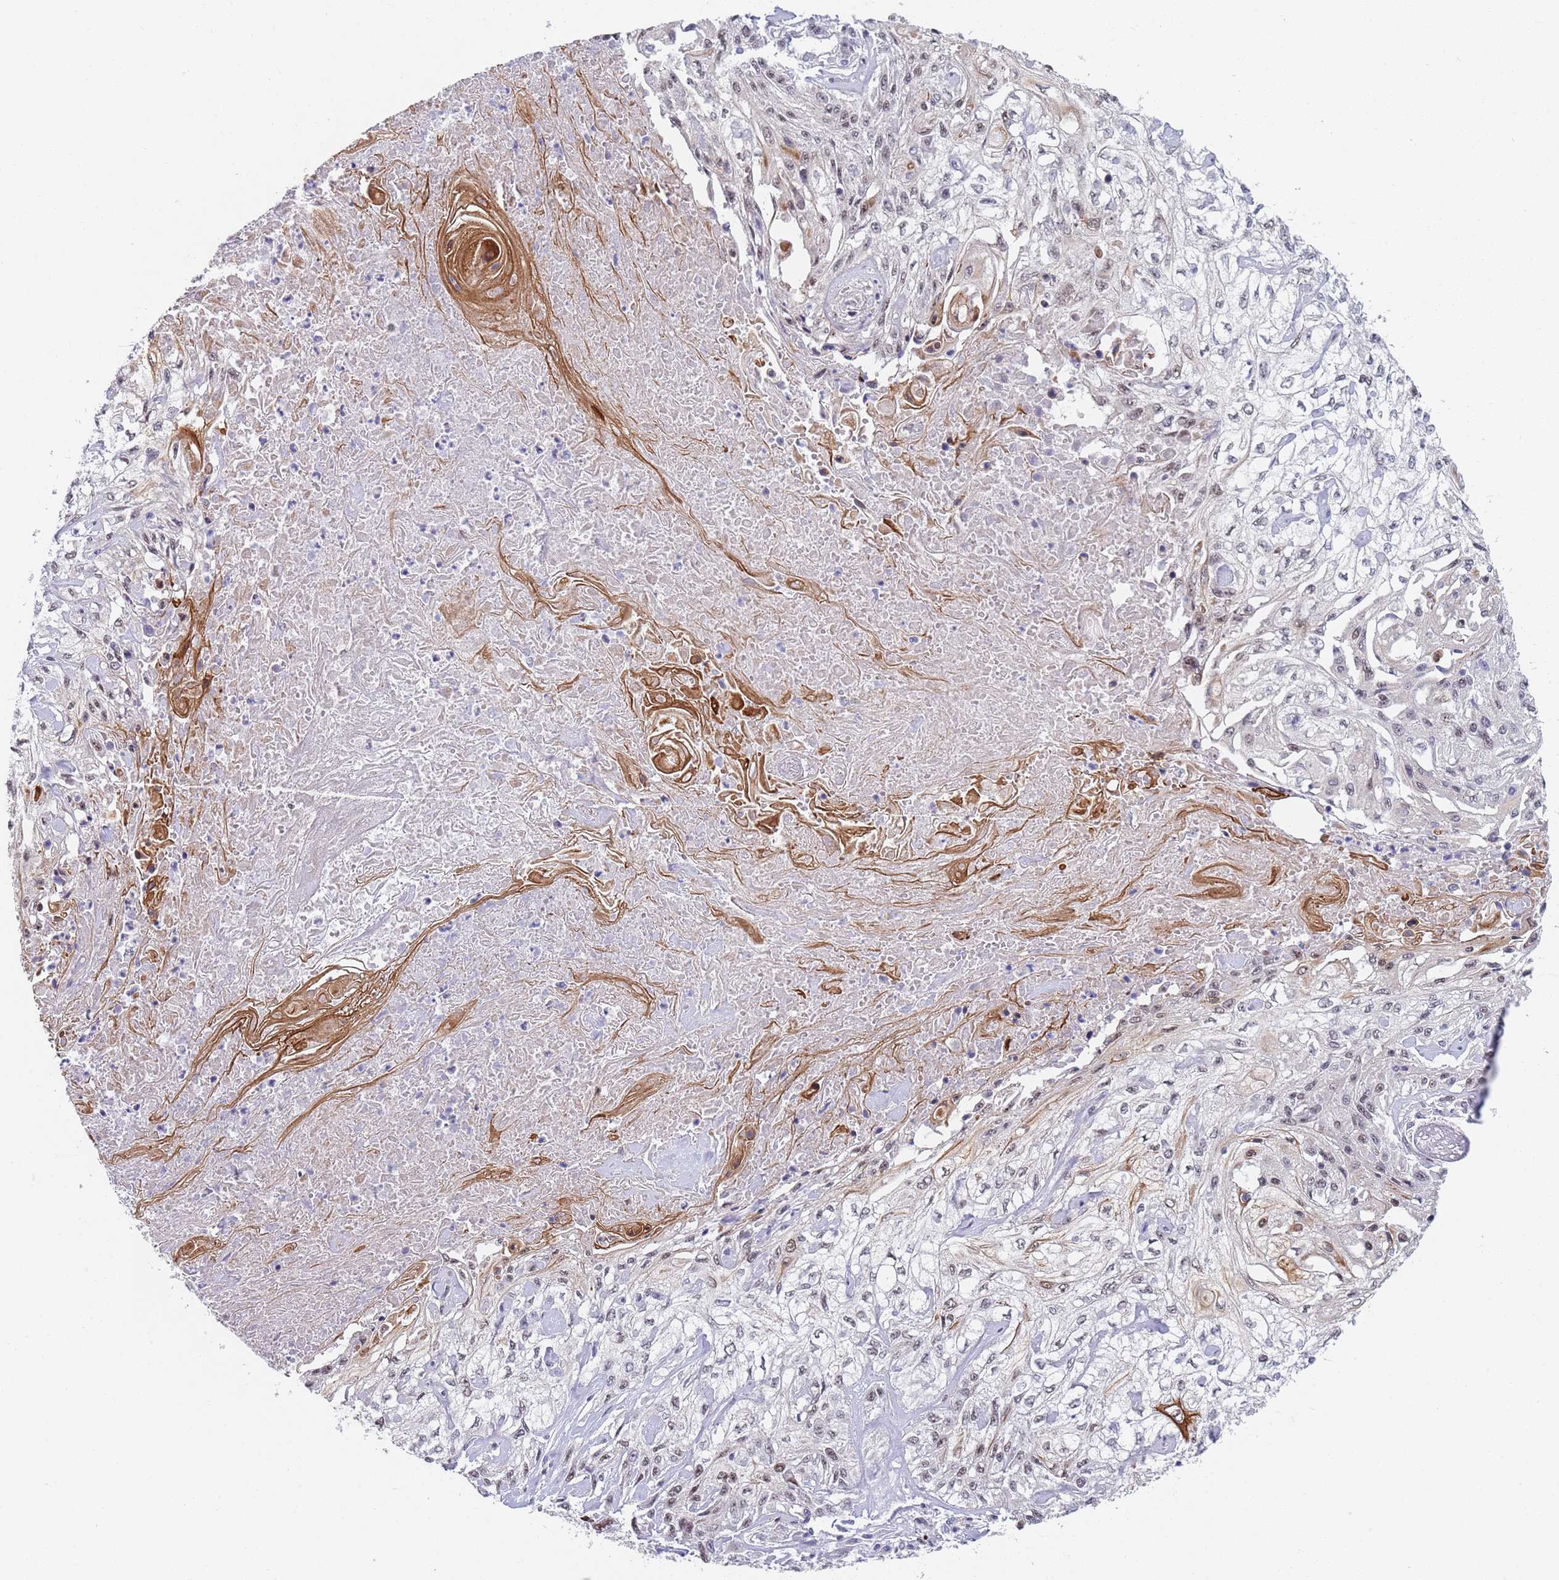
{"staining": {"intensity": "weak", "quantity": "<25%", "location": "nuclear"}, "tissue": "skin cancer", "cell_type": "Tumor cells", "image_type": "cancer", "snomed": [{"axis": "morphology", "description": "Squamous cell carcinoma, NOS"}, {"axis": "morphology", "description": "Squamous cell carcinoma, metastatic, NOS"}, {"axis": "topography", "description": "Skin"}, {"axis": "topography", "description": "Lymph node"}], "caption": "This is a photomicrograph of immunohistochemistry (IHC) staining of skin cancer, which shows no staining in tumor cells. (DAB (3,3'-diaminobenzidine) immunohistochemistry (IHC) with hematoxylin counter stain).", "gene": "PLCL2", "patient": {"sex": "male", "age": 75}}